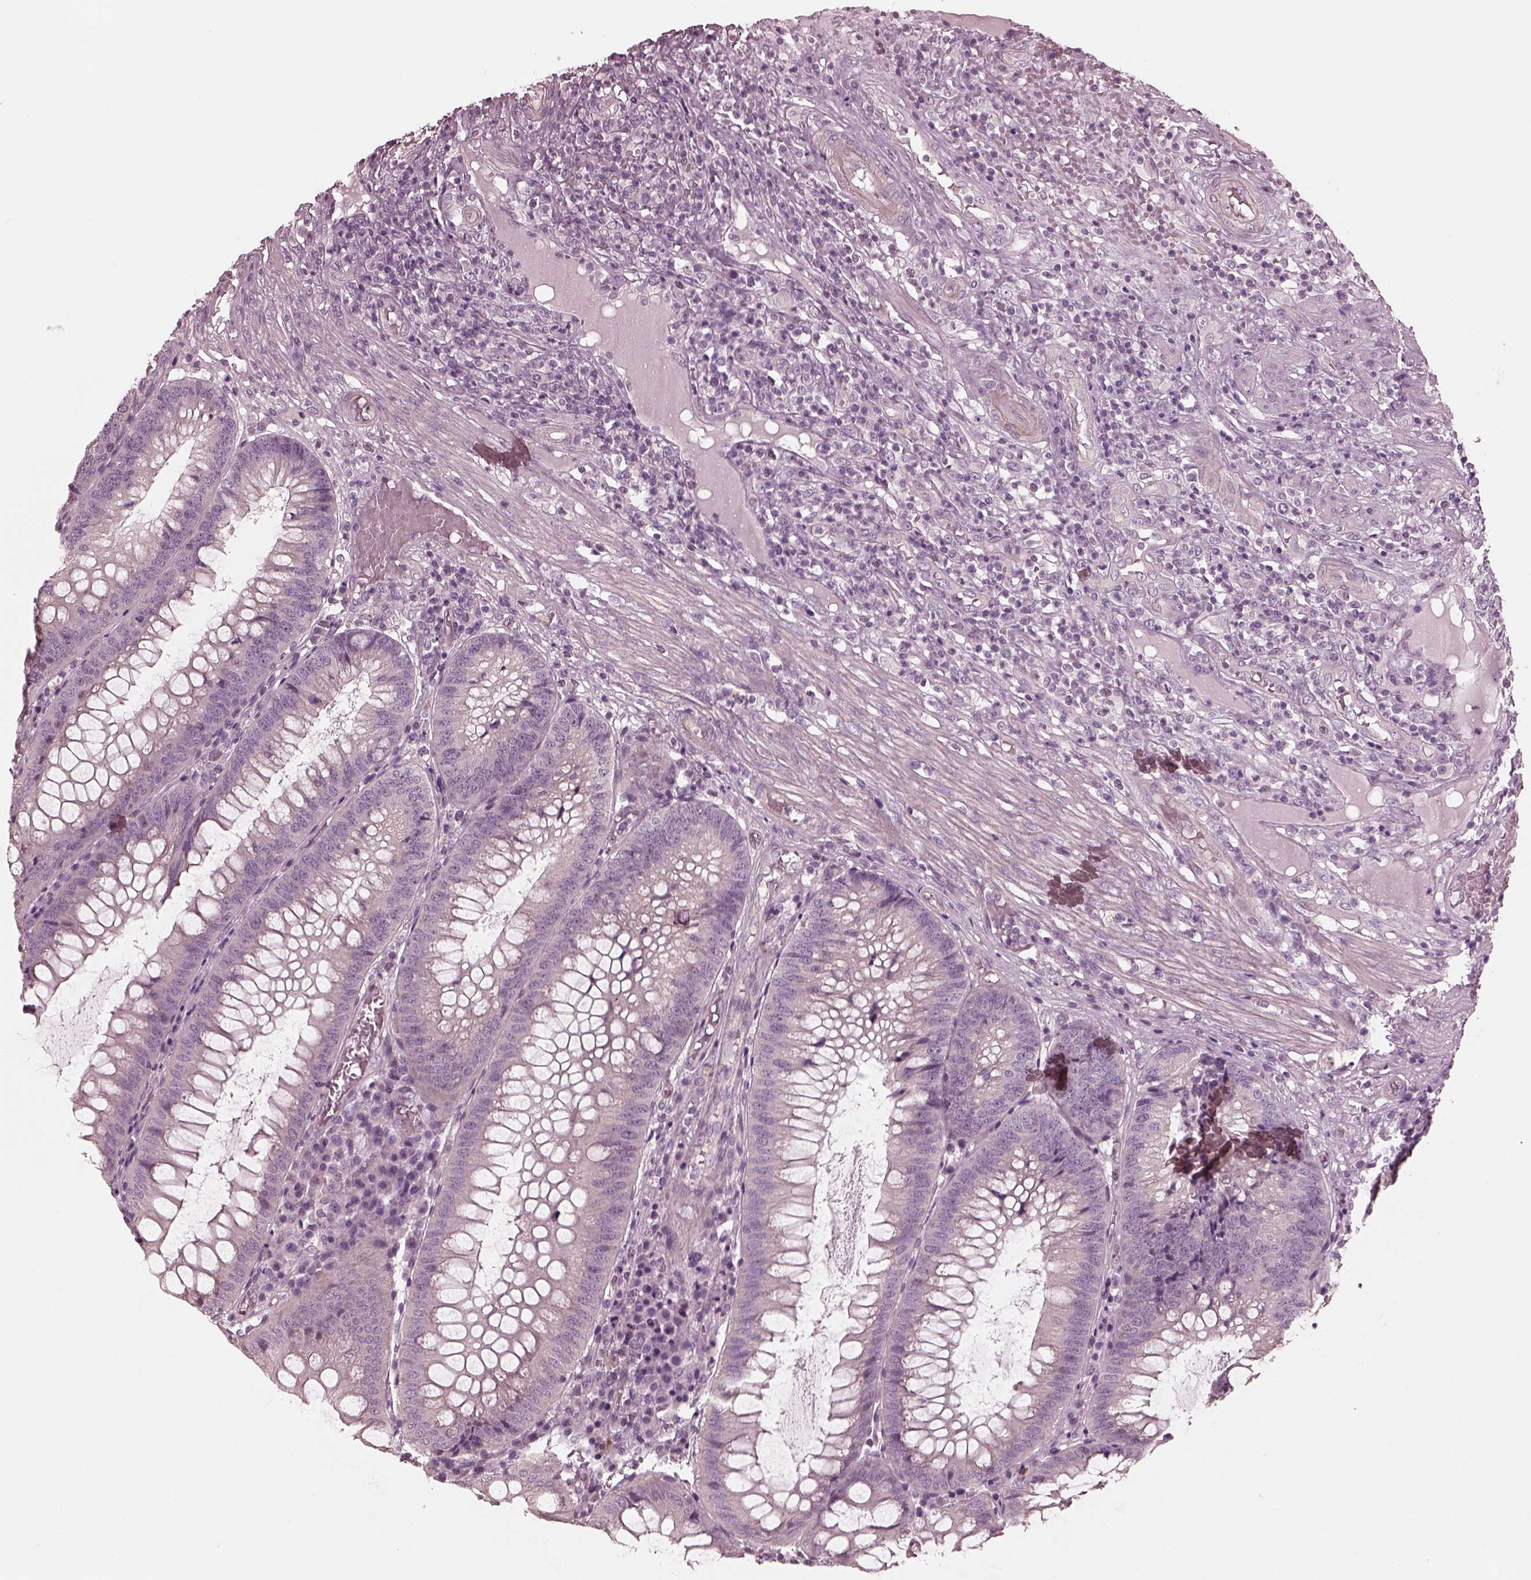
{"staining": {"intensity": "negative", "quantity": "none", "location": "none"}, "tissue": "appendix", "cell_type": "Glandular cells", "image_type": "normal", "snomed": [{"axis": "morphology", "description": "Normal tissue, NOS"}, {"axis": "morphology", "description": "Inflammation, NOS"}, {"axis": "topography", "description": "Appendix"}], "caption": "Immunohistochemistry of normal appendix demonstrates no positivity in glandular cells.", "gene": "KIF6", "patient": {"sex": "male", "age": 16}}